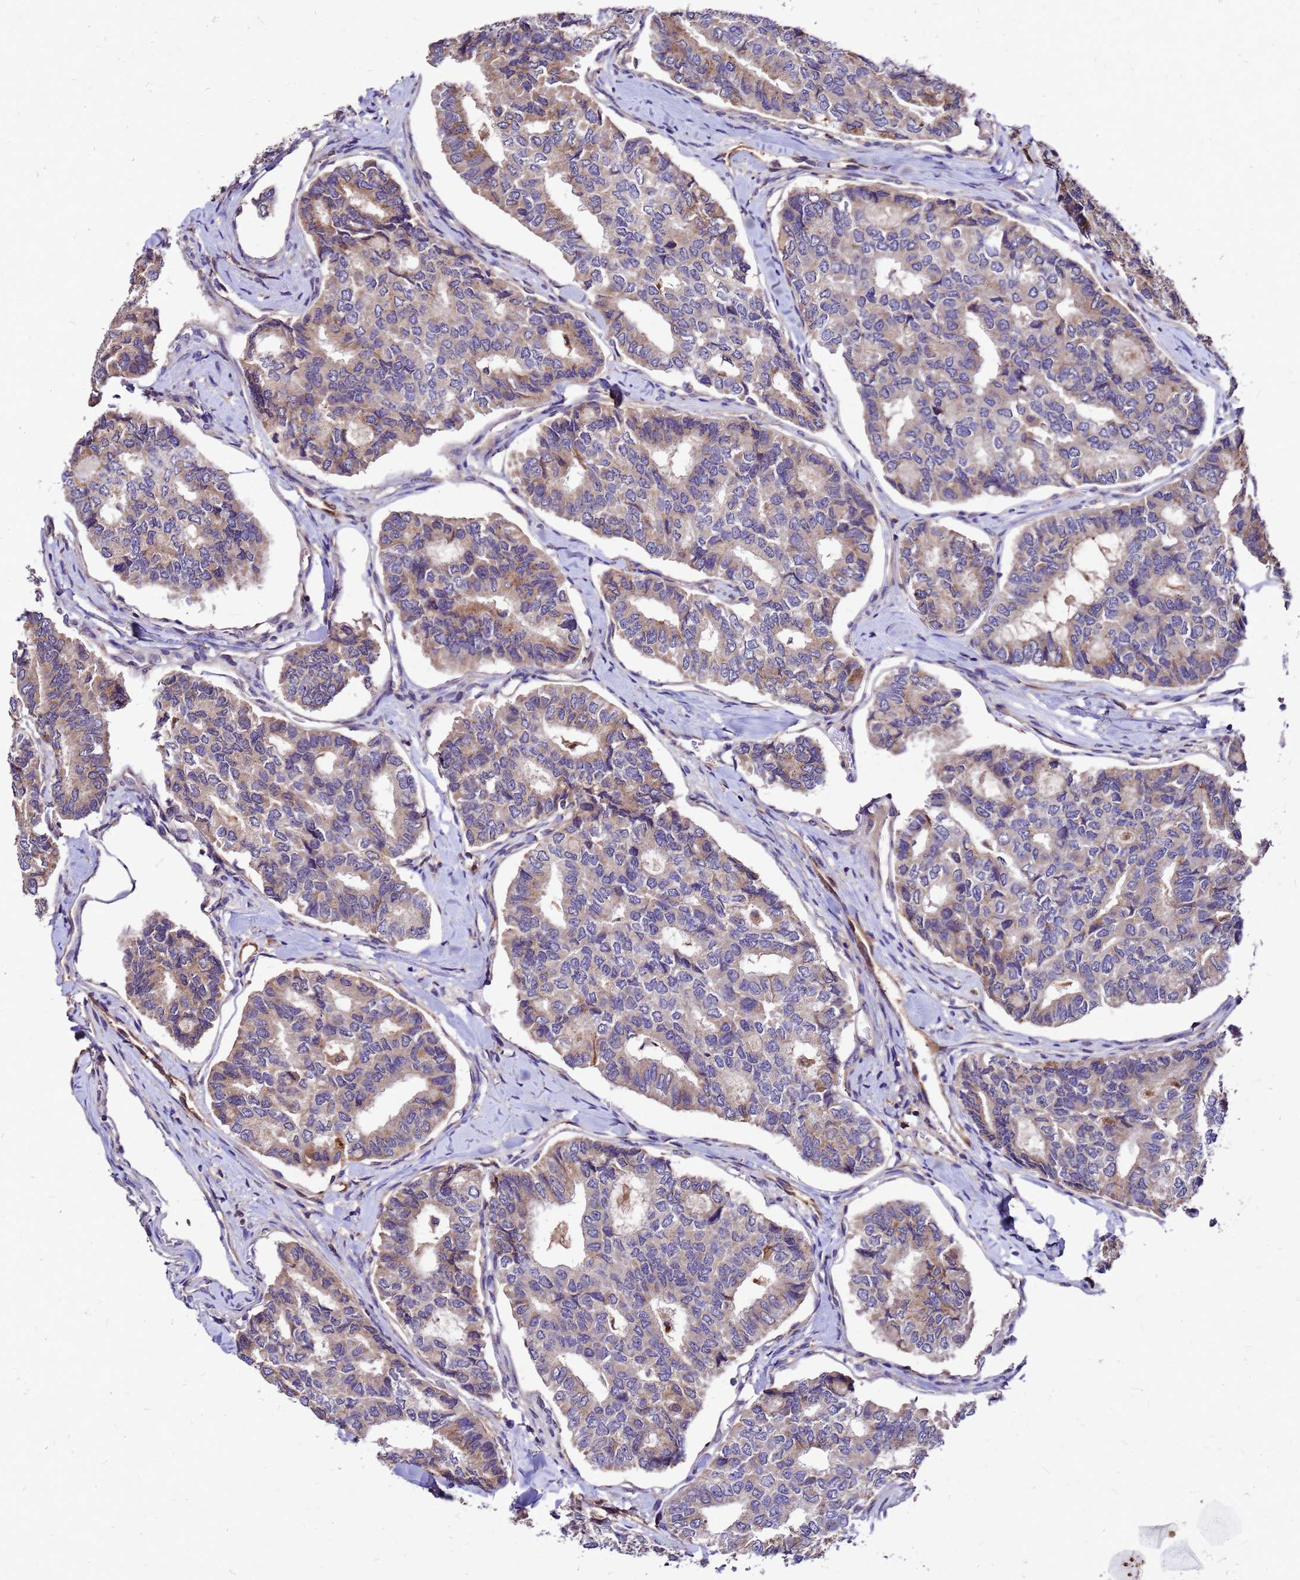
{"staining": {"intensity": "moderate", "quantity": ">75%", "location": "cytoplasmic/membranous"}, "tissue": "thyroid cancer", "cell_type": "Tumor cells", "image_type": "cancer", "snomed": [{"axis": "morphology", "description": "Papillary adenocarcinoma, NOS"}, {"axis": "topography", "description": "Thyroid gland"}], "caption": "Thyroid papillary adenocarcinoma stained for a protein exhibits moderate cytoplasmic/membranous positivity in tumor cells. Ihc stains the protein in brown and the nuclei are stained blue.", "gene": "DUSP23", "patient": {"sex": "female", "age": 35}}